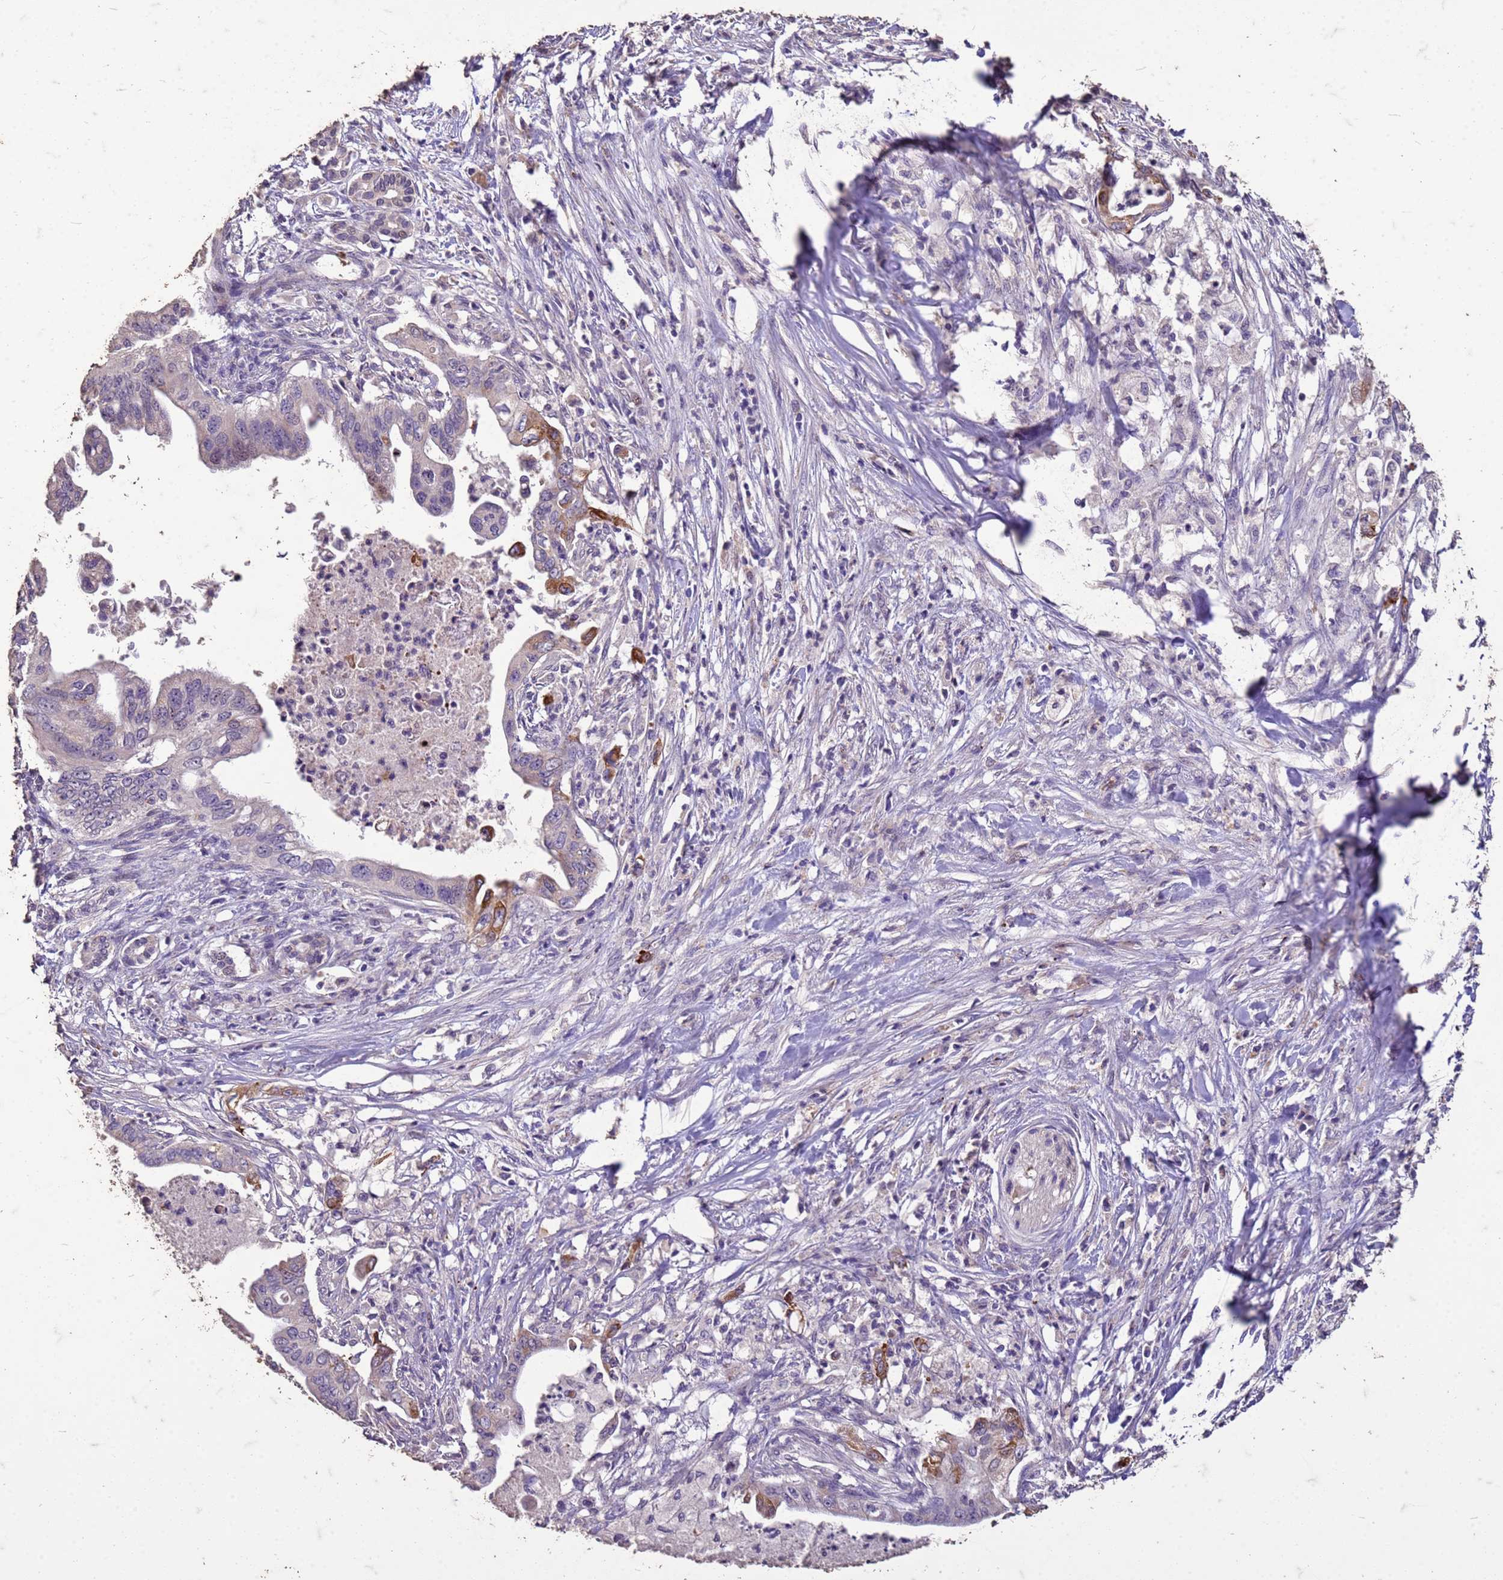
{"staining": {"intensity": "moderate", "quantity": "<25%", "location": "cytoplasmic/membranous"}, "tissue": "pancreatic cancer", "cell_type": "Tumor cells", "image_type": "cancer", "snomed": [{"axis": "morphology", "description": "Adenocarcinoma, NOS"}, {"axis": "topography", "description": "Pancreas"}], "caption": "IHC (DAB) staining of human adenocarcinoma (pancreatic) displays moderate cytoplasmic/membranous protein staining in approximately <25% of tumor cells.", "gene": "FAM184B", "patient": {"sex": "male", "age": 58}}